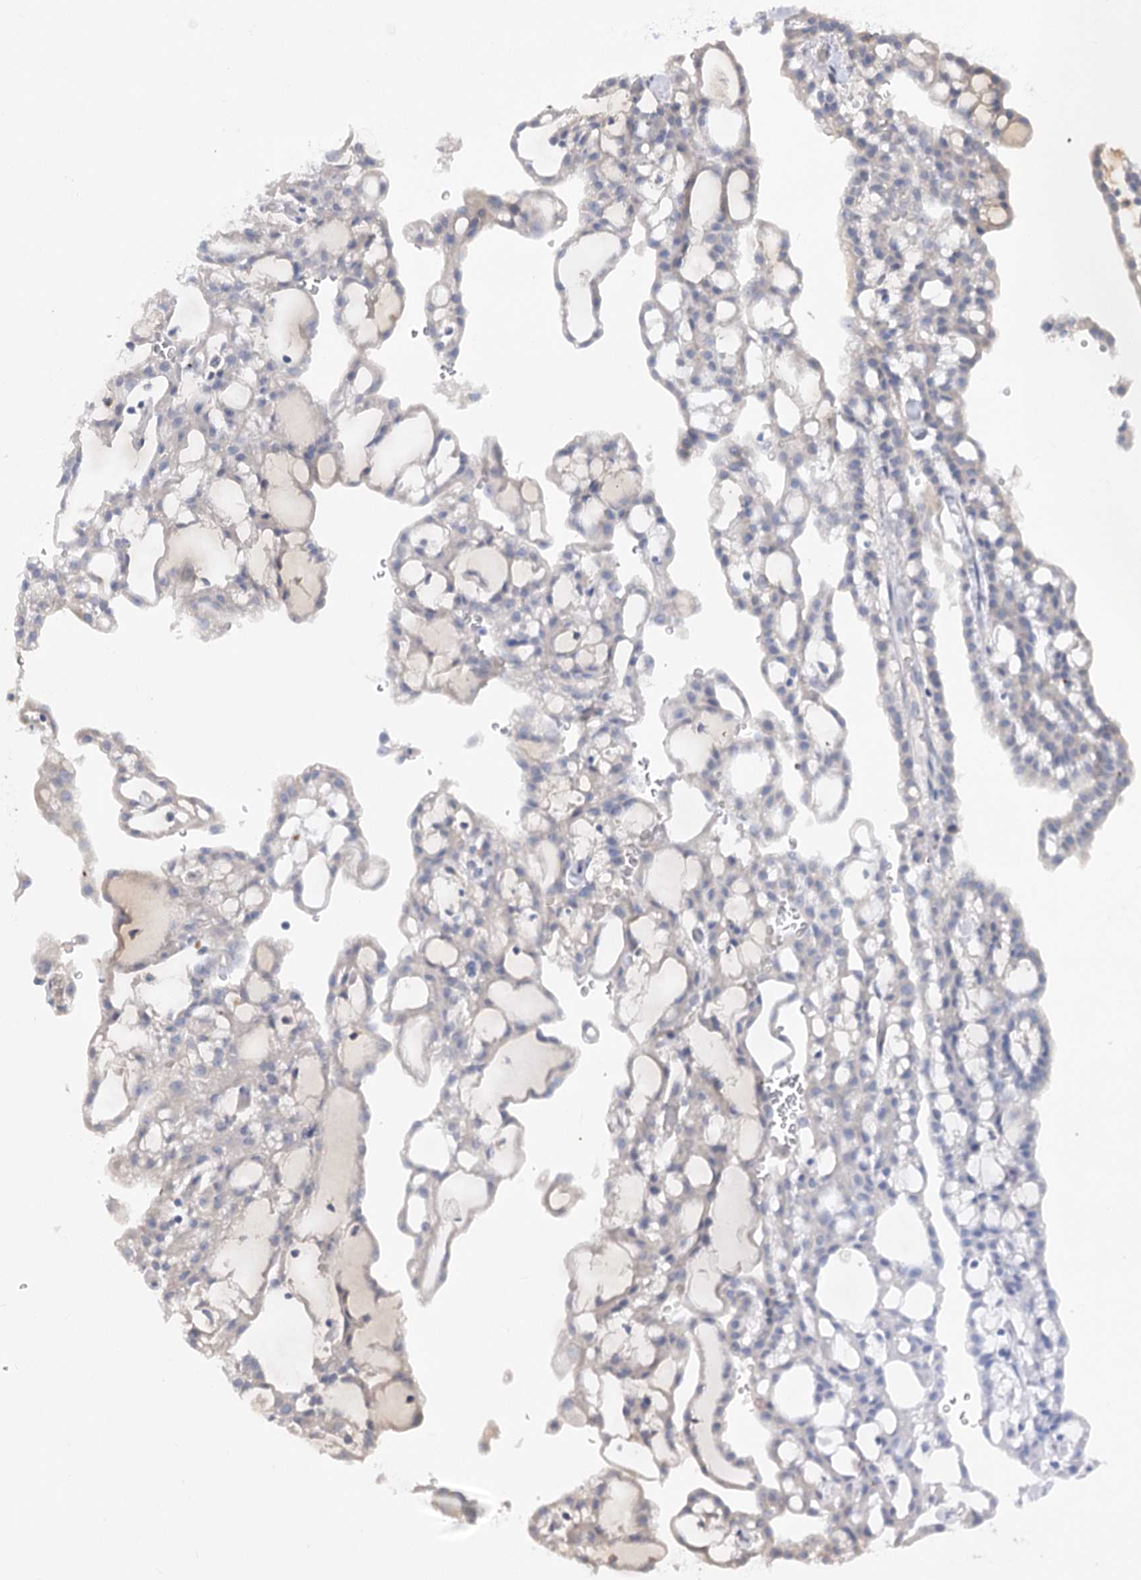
{"staining": {"intensity": "negative", "quantity": "none", "location": "none"}, "tissue": "renal cancer", "cell_type": "Tumor cells", "image_type": "cancer", "snomed": [{"axis": "morphology", "description": "Adenocarcinoma, NOS"}, {"axis": "topography", "description": "Kidney"}], "caption": "Immunohistochemistry (IHC) of renal cancer (adenocarcinoma) displays no expression in tumor cells.", "gene": "SCN11A", "patient": {"sex": "male", "age": 63}}